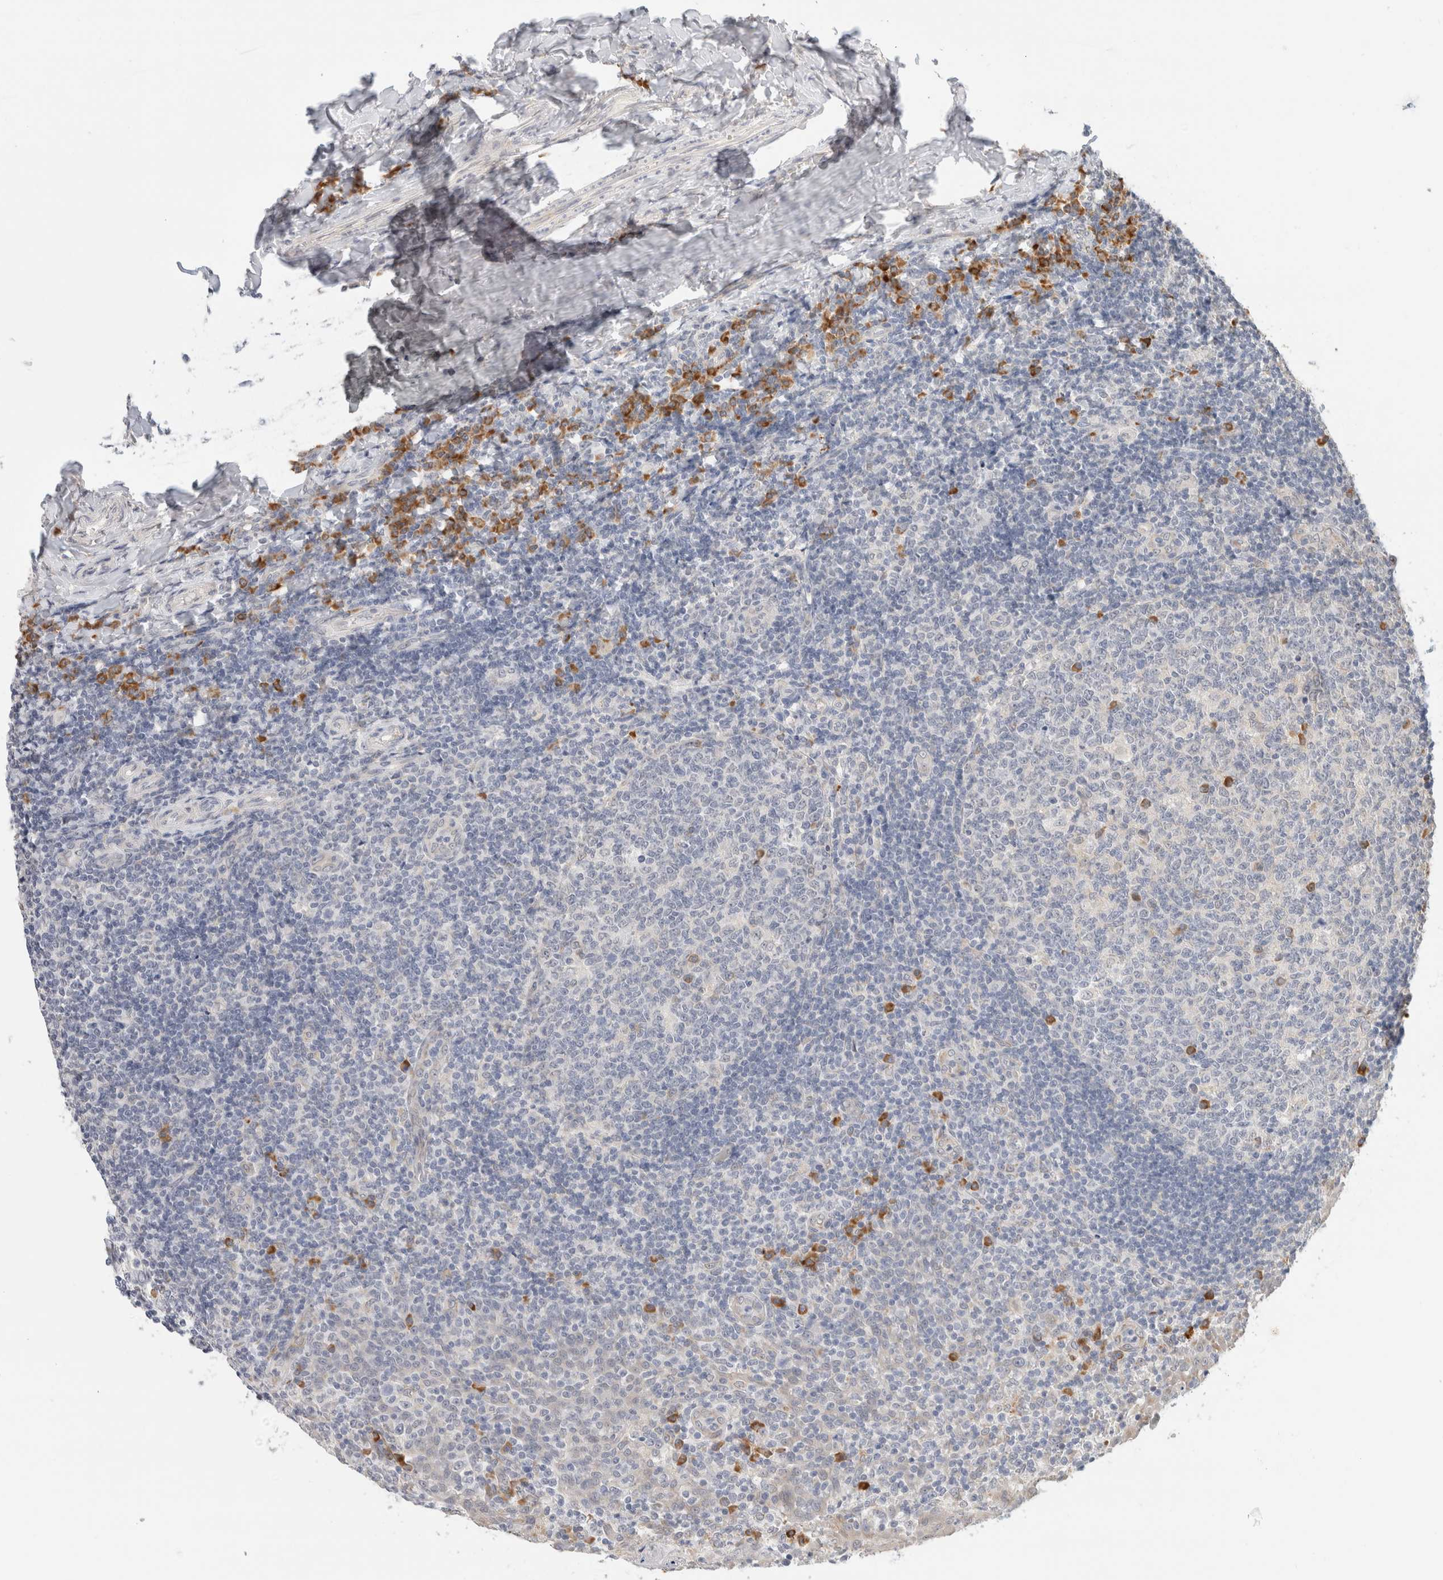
{"staining": {"intensity": "strong", "quantity": "<25%", "location": "cytoplasmic/membranous"}, "tissue": "tonsil", "cell_type": "Germinal center cells", "image_type": "normal", "snomed": [{"axis": "morphology", "description": "Normal tissue, NOS"}, {"axis": "topography", "description": "Tonsil"}], "caption": "Strong cytoplasmic/membranous positivity is appreciated in about <25% of germinal center cells in benign tonsil.", "gene": "HDLBP", "patient": {"sex": "female", "age": 19}}